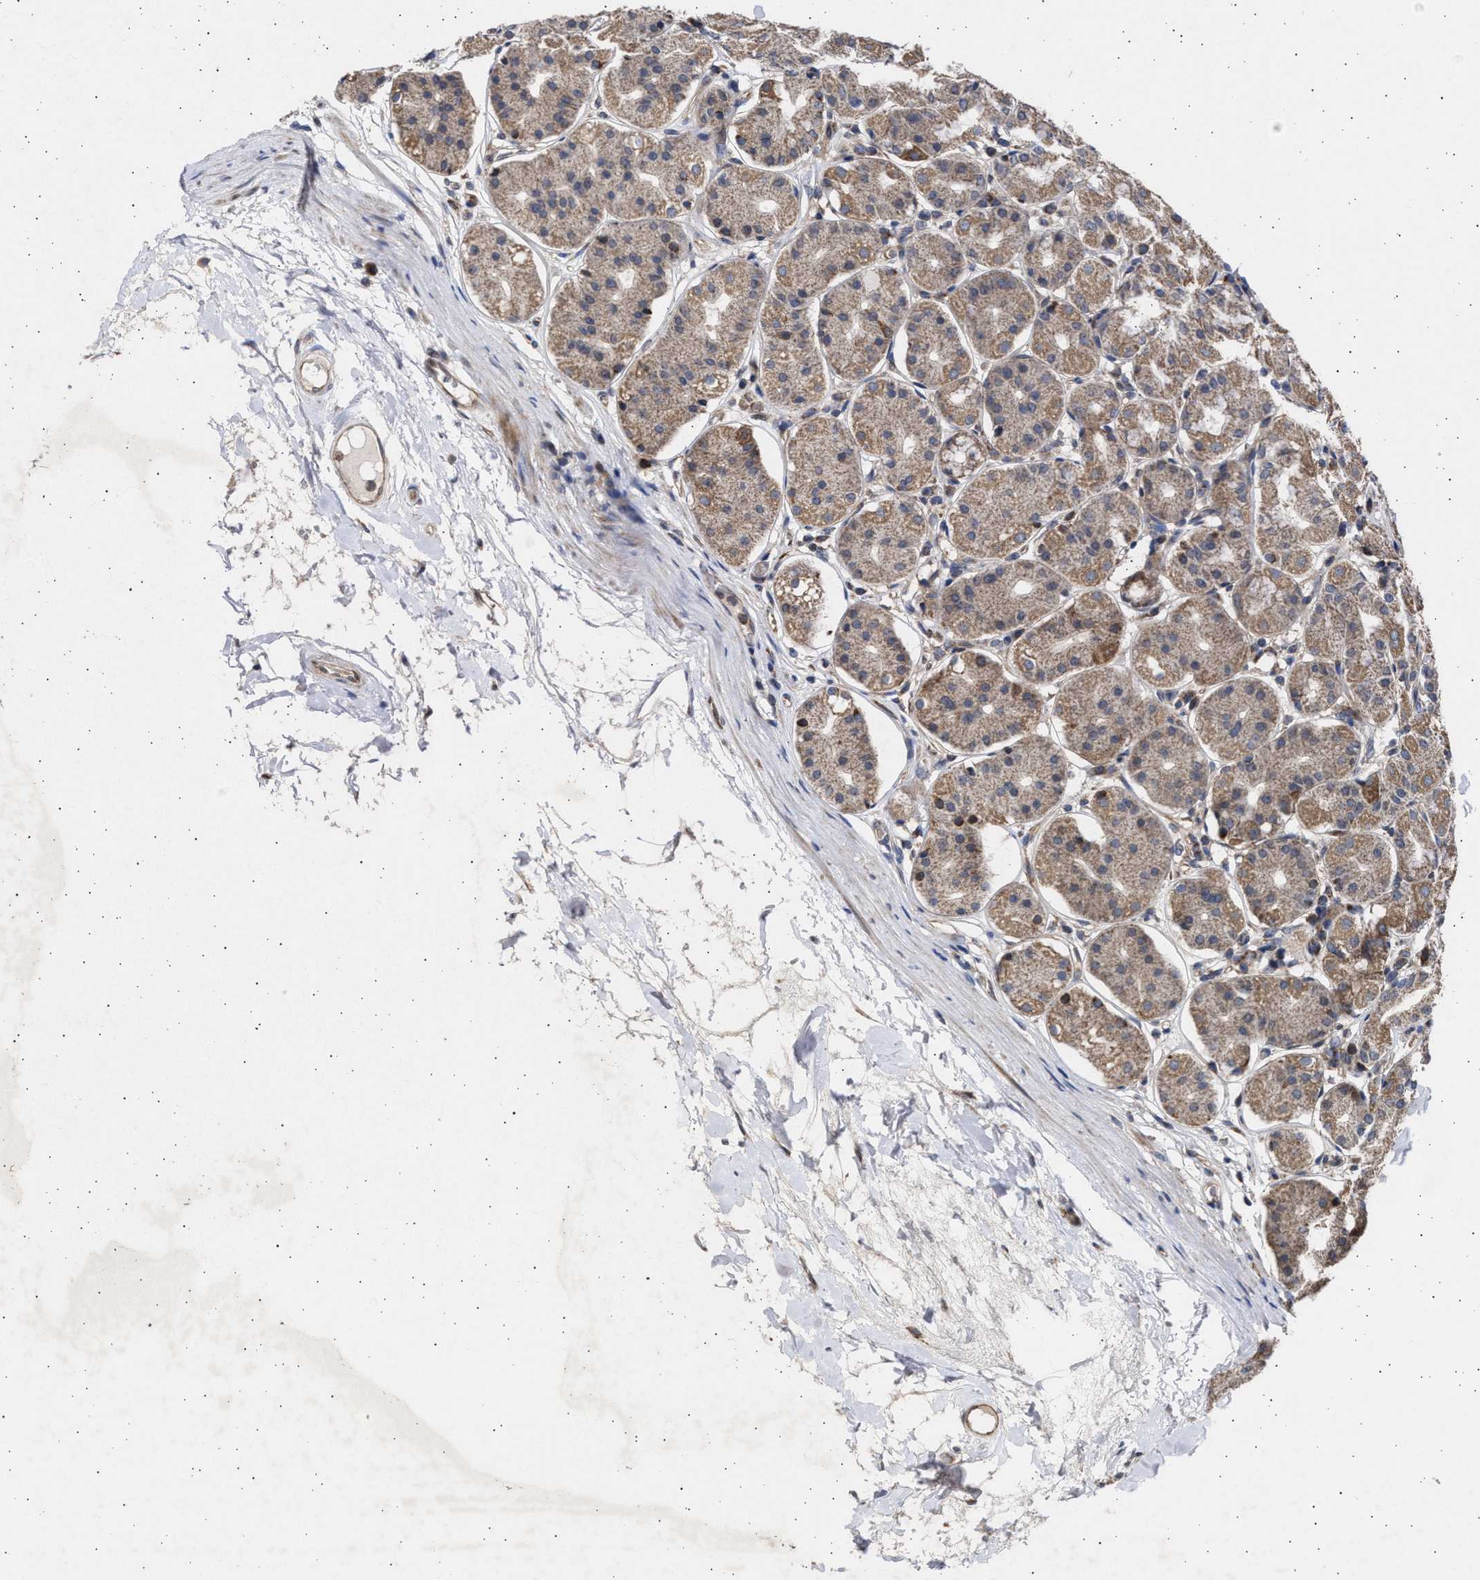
{"staining": {"intensity": "moderate", "quantity": ">75%", "location": "cytoplasmic/membranous"}, "tissue": "stomach", "cell_type": "Glandular cells", "image_type": "normal", "snomed": [{"axis": "morphology", "description": "Normal tissue, NOS"}, {"axis": "topography", "description": "Stomach"}, {"axis": "topography", "description": "Stomach, lower"}], "caption": "A brown stain highlights moderate cytoplasmic/membranous expression of a protein in glandular cells of benign stomach. The staining is performed using DAB brown chromogen to label protein expression. The nuclei are counter-stained blue using hematoxylin.", "gene": "TTC19", "patient": {"sex": "female", "age": 56}}